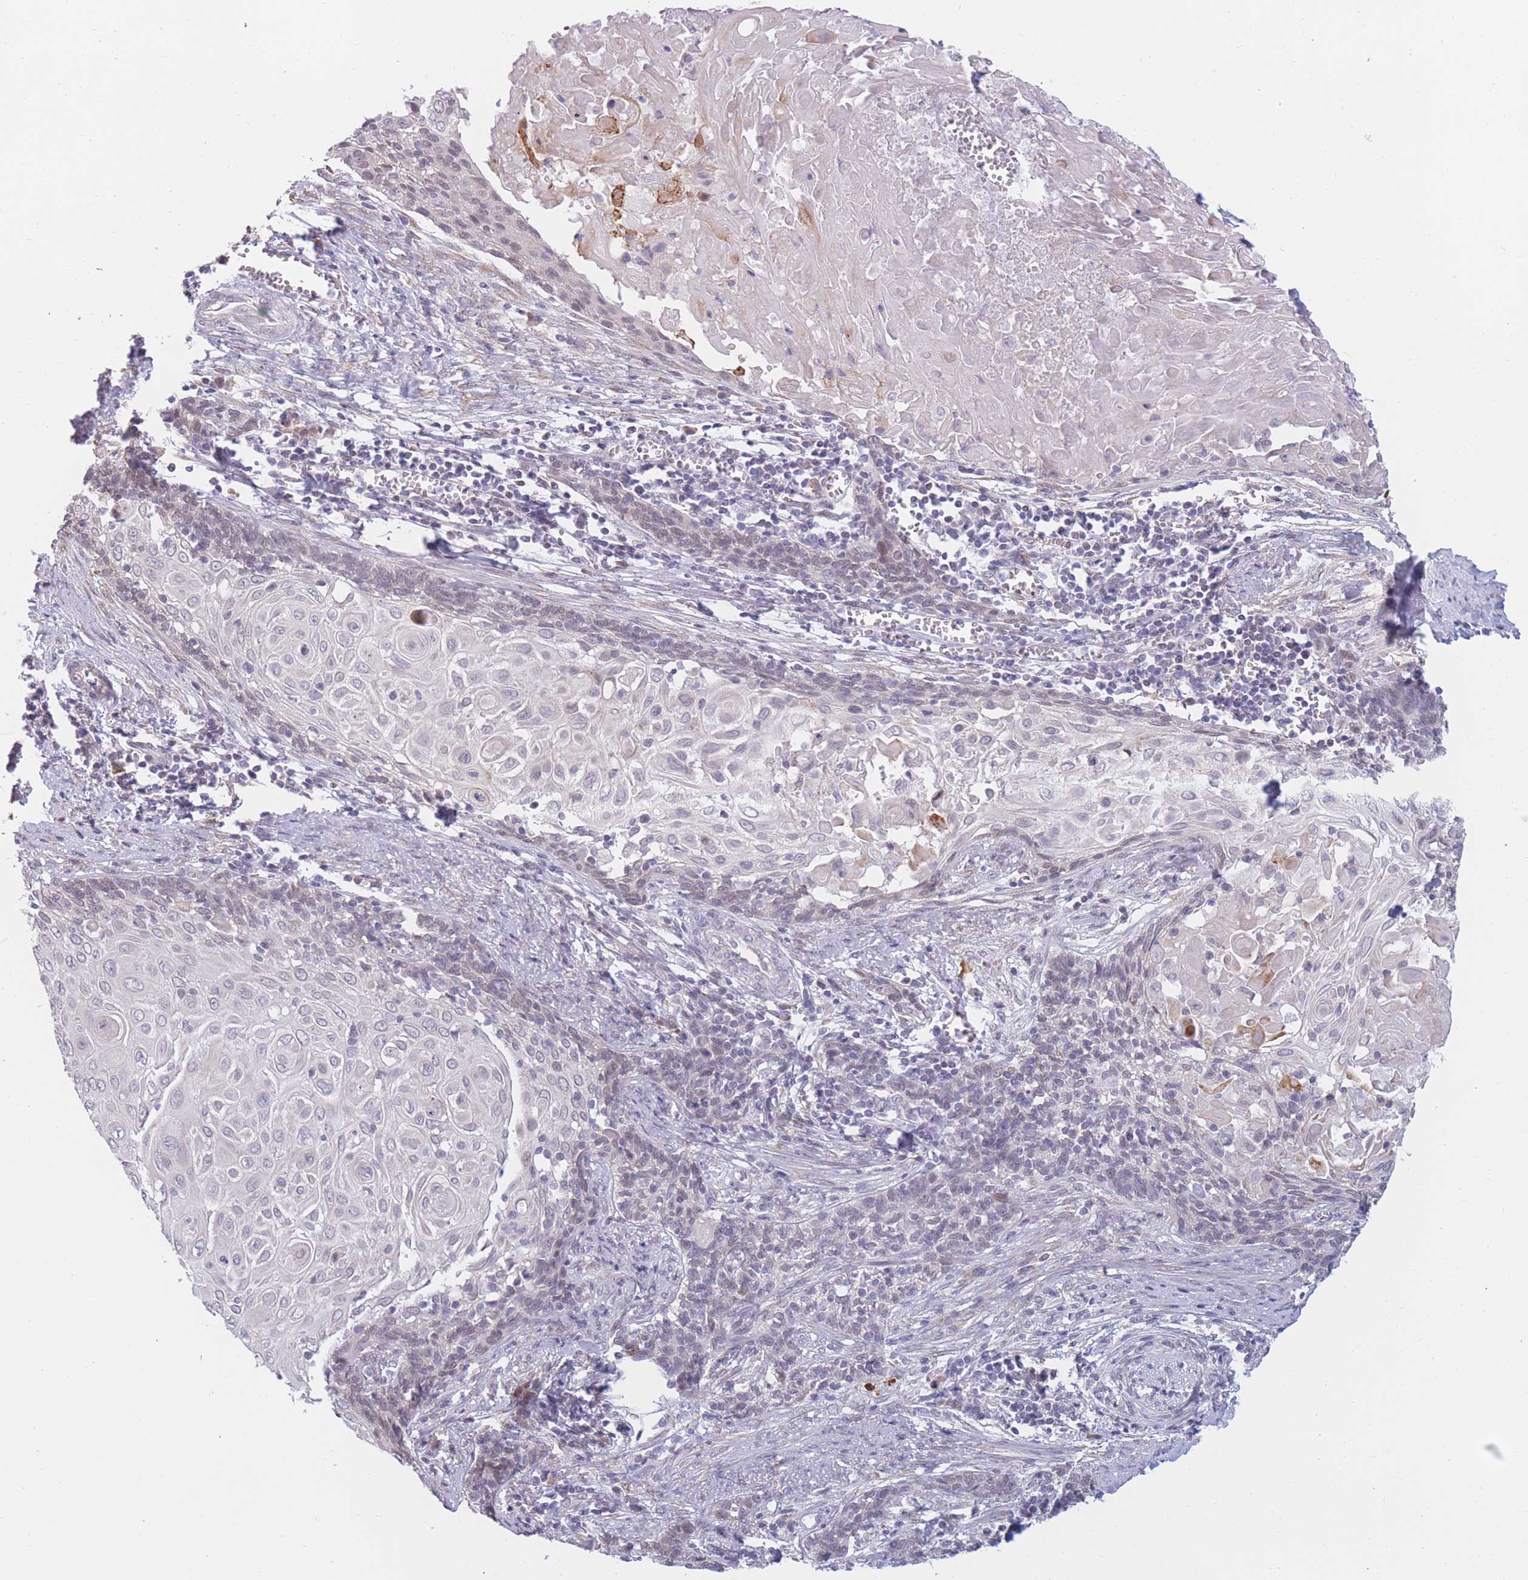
{"staining": {"intensity": "negative", "quantity": "none", "location": "none"}, "tissue": "cervical cancer", "cell_type": "Tumor cells", "image_type": "cancer", "snomed": [{"axis": "morphology", "description": "Squamous cell carcinoma, NOS"}, {"axis": "topography", "description": "Cervix"}], "caption": "Squamous cell carcinoma (cervical) was stained to show a protein in brown. There is no significant positivity in tumor cells. Brightfield microscopy of immunohistochemistry (IHC) stained with DAB (3,3'-diaminobenzidine) (brown) and hematoxylin (blue), captured at high magnification.", "gene": "COL27A1", "patient": {"sex": "female", "age": 39}}